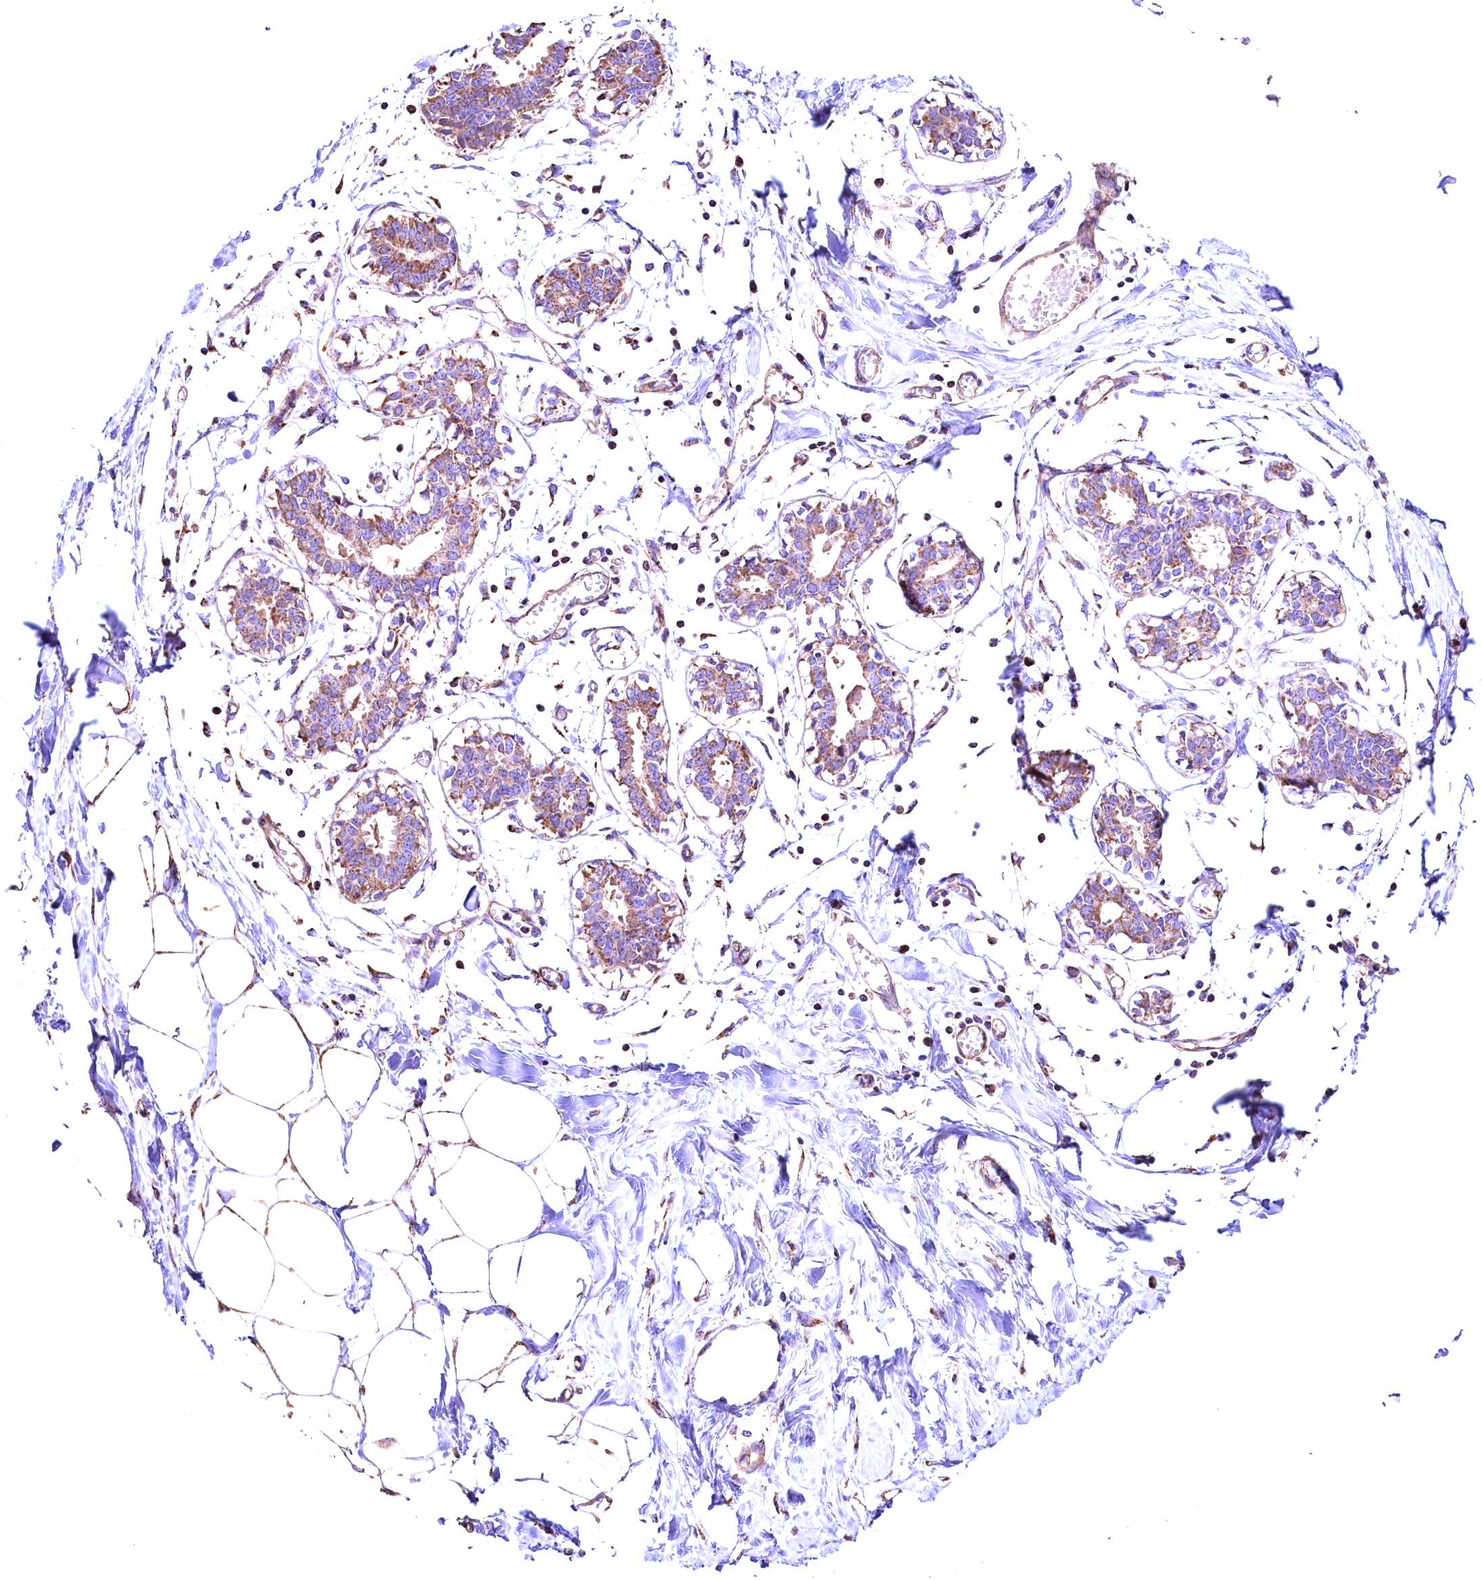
{"staining": {"intensity": "negative", "quantity": "none", "location": "none"}, "tissue": "breast", "cell_type": "Adipocytes", "image_type": "normal", "snomed": [{"axis": "morphology", "description": "Normal tissue, NOS"}, {"axis": "topography", "description": "Breast"}], "caption": "Immunohistochemistry (IHC) of benign breast exhibits no expression in adipocytes. (Stains: DAB immunohistochemistry (IHC) with hematoxylin counter stain, Microscopy: brightfield microscopy at high magnification).", "gene": "ACAA2", "patient": {"sex": "female", "age": 27}}